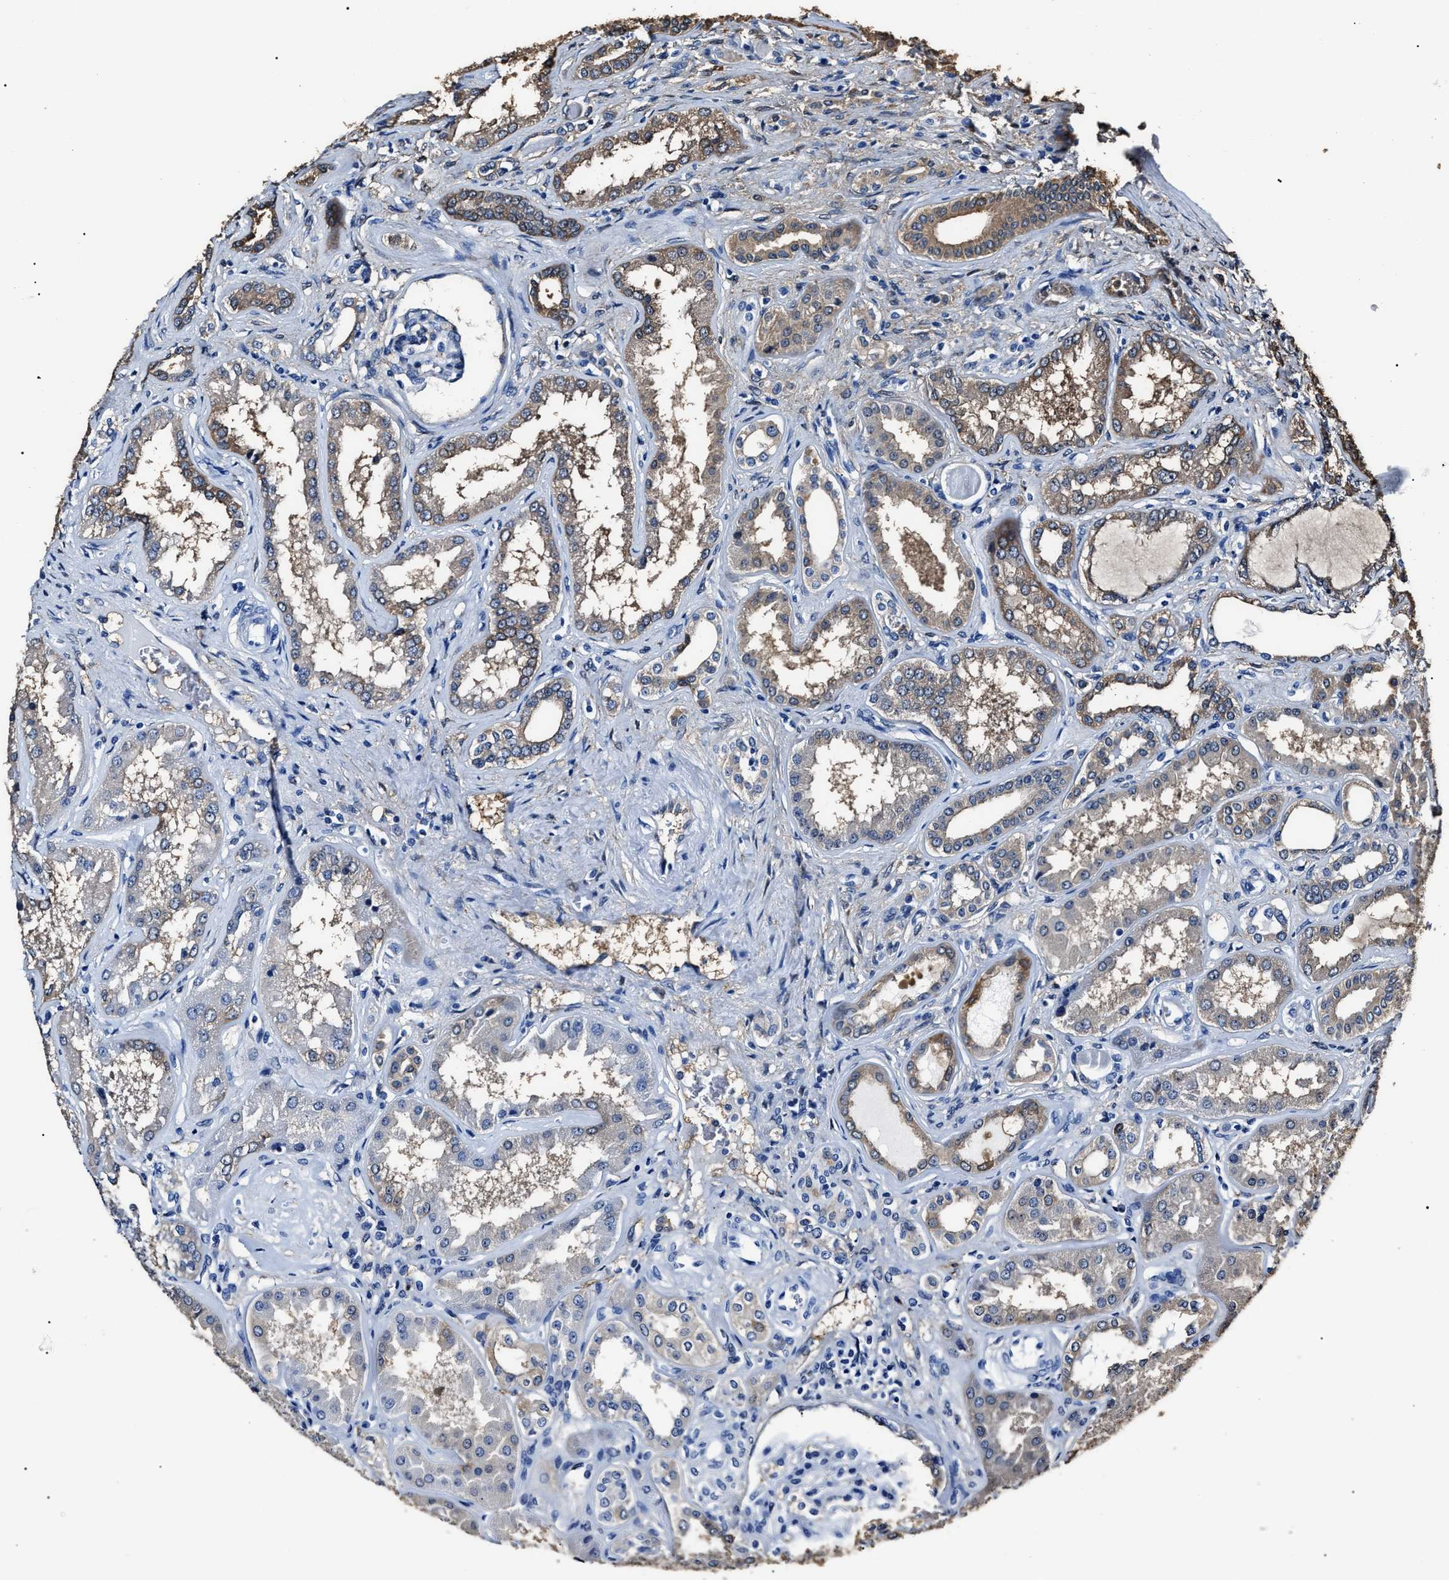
{"staining": {"intensity": "negative", "quantity": "none", "location": "none"}, "tissue": "kidney", "cell_type": "Cells in glomeruli", "image_type": "normal", "snomed": [{"axis": "morphology", "description": "Normal tissue, NOS"}, {"axis": "topography", "description": "Kidney"}], "caption": "A high-resolution histopathology image shows immunohistochemistry (IHC) staining of normal kidney, which reveals no significant positivity in cells in glomeruli. (Brightfield microscopy of DAB immunohistochemistry (IHC) at high magnification).", "gene": "ALDH1A1", "patient": {"sex": "female", "age": 56}}